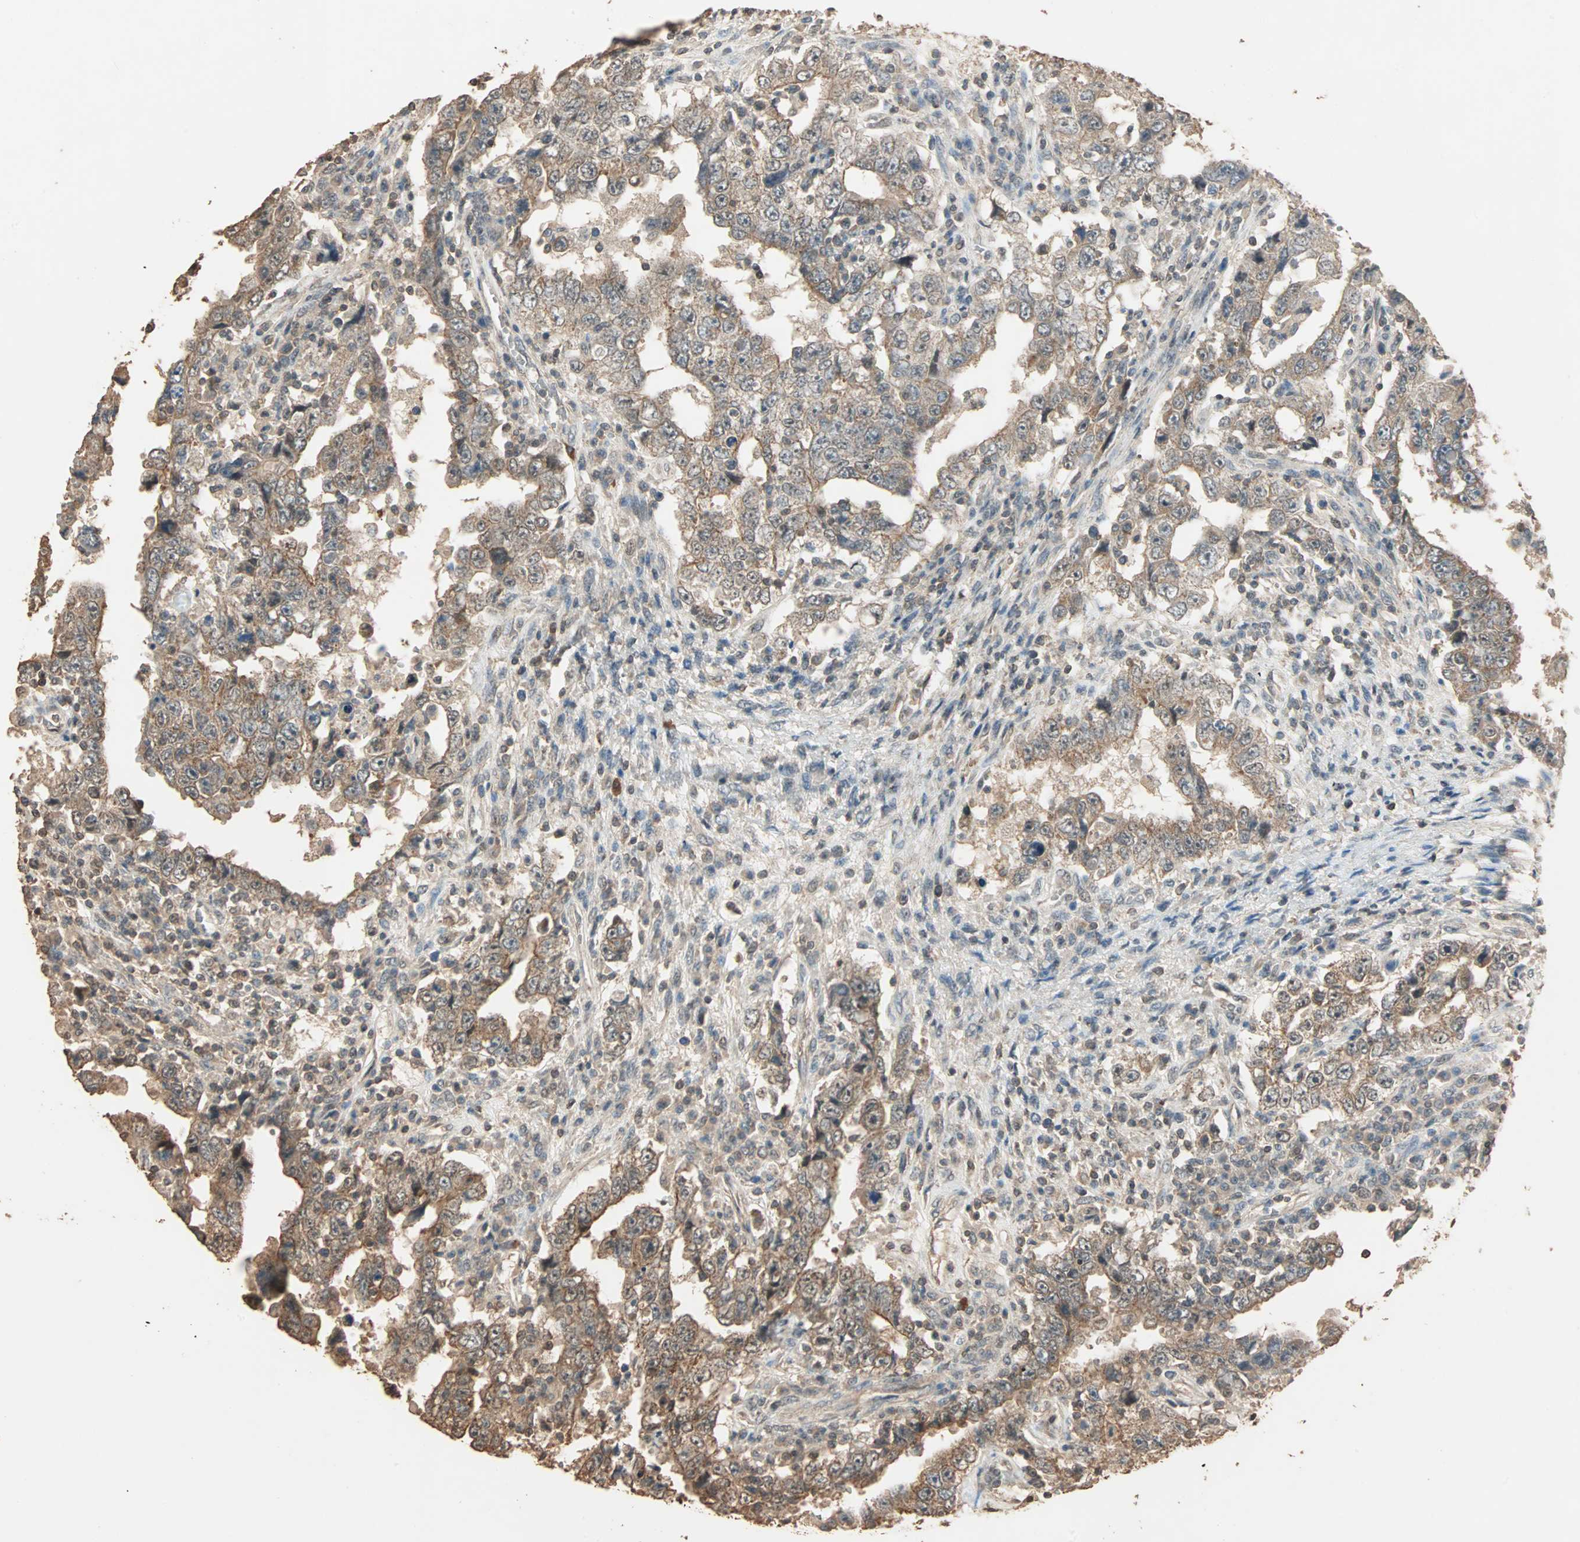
{"staining": {"intensity": "moderate", "quantity": ">75%", "location": "cytoplasmic/membranous,nuclear"}, "tissue": "testis cancer", "cell_type": "Tumor cells", "image_type": "cancer", "snomed": [{"axis": "morphology", "description": "Carcinoma, Embryonal, NOS"}, {"axis": "topography", "description": "Testis"}], "caption": "Embryonal carcinoma (testis) stained with IHC shows moderate cytoplasmic/membranous and nuclear positivity in approximately >75% of tumor cells. Nuclei are stained in blue.", "gene": "ZBTB33", "patient": {"sex": "male", "age": 26}}